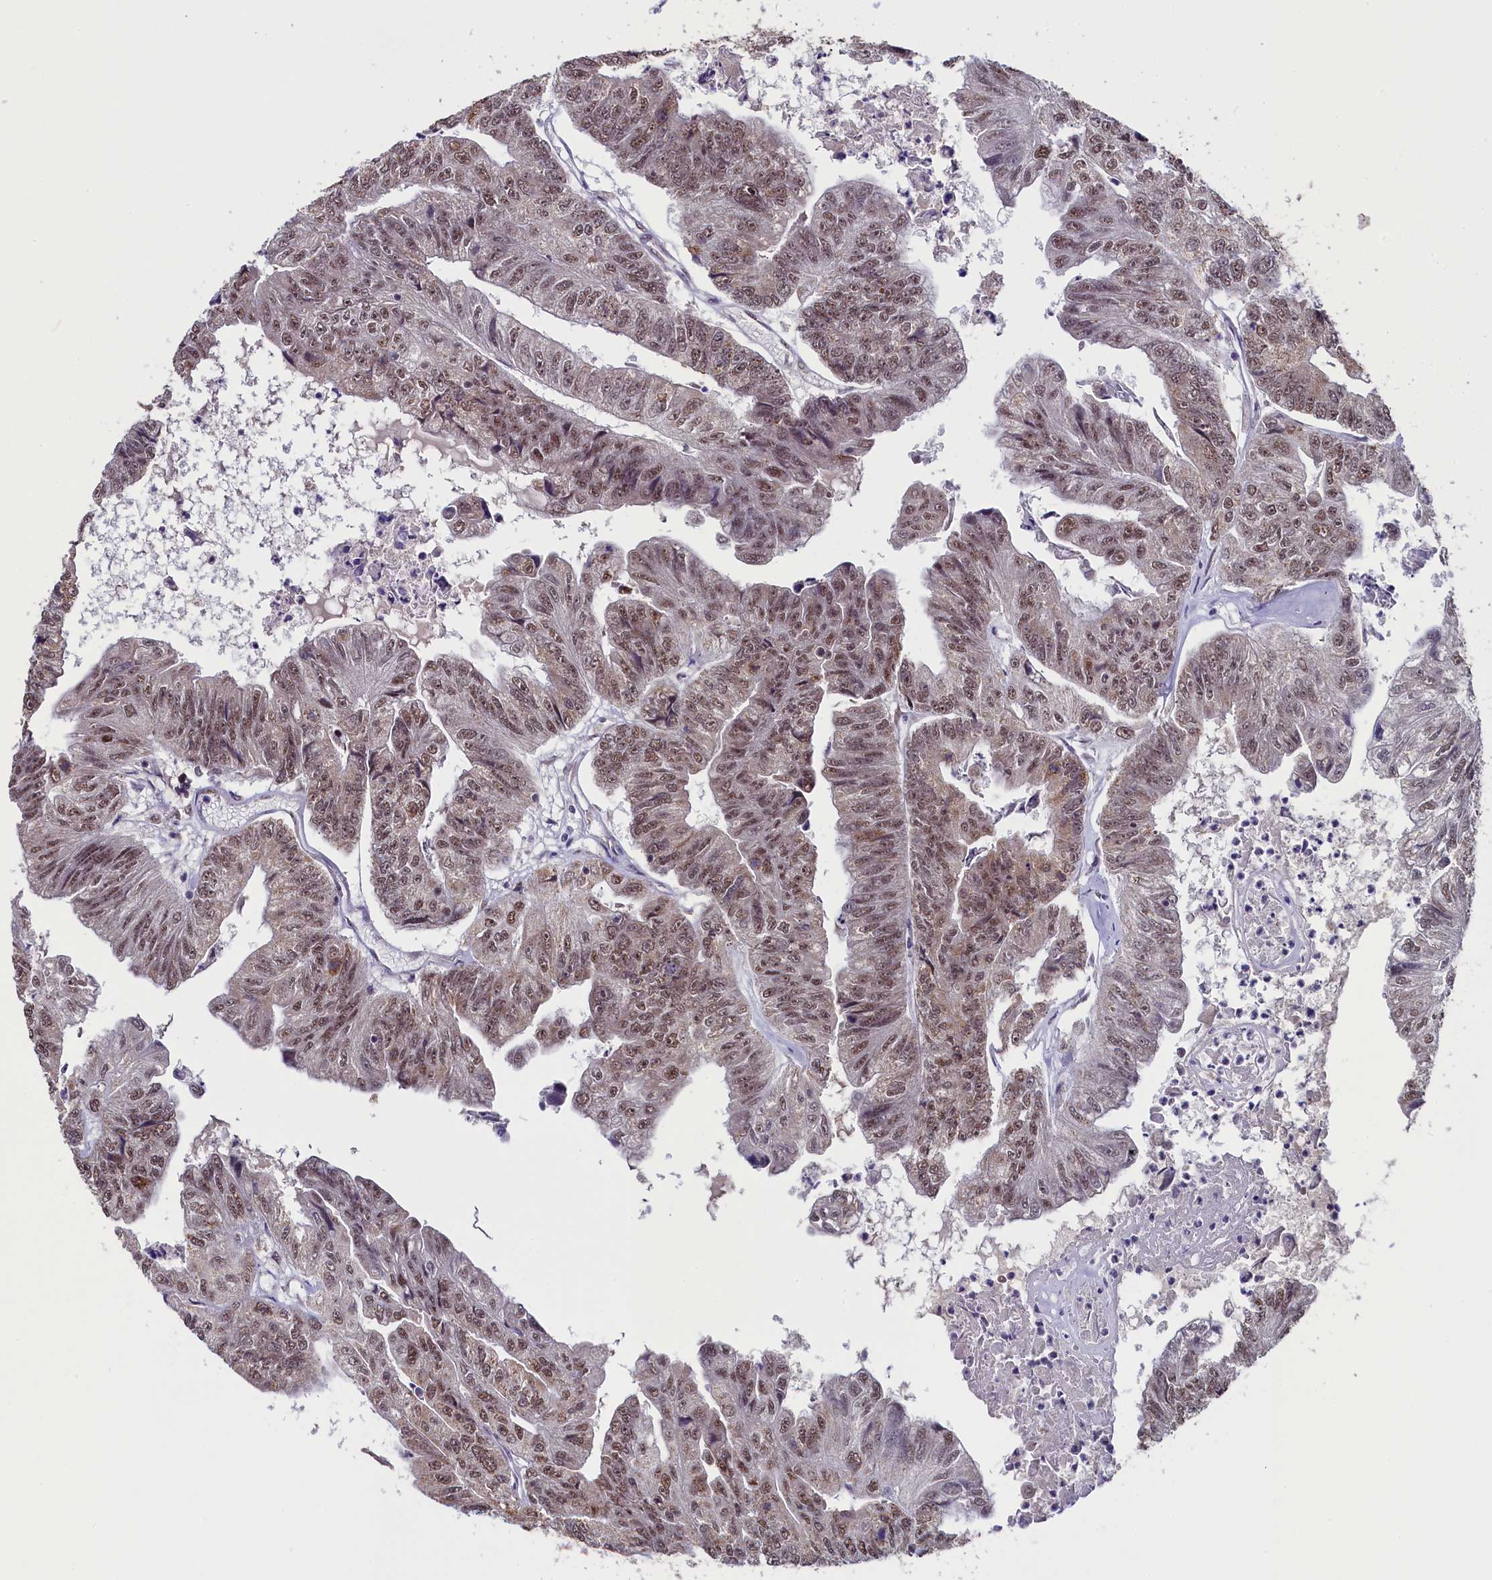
{"staining": {"intensity": "moderate", "quantity": ">75%", "location": "nuclear"}, "tissue": "colorectal cancer", "cell_type": "Tumor cells", "image_type": "cancer", "snomed": [{"axis": "morphology", "description": "Adenocarcinoma, NOS"}, {"axis": "topography", "description": "Colon"}], "caption": "IHC photomicrograph of neoplastic tissue: colorectal adenocarcinoma stained using IHC displays medium levels of moderate protein expression localized specifically in the nuclear of tumor cells, appearing as a nuclear brown color.", "gene": "NCBP1", "patient": {"sex": "female", "age": 67}}